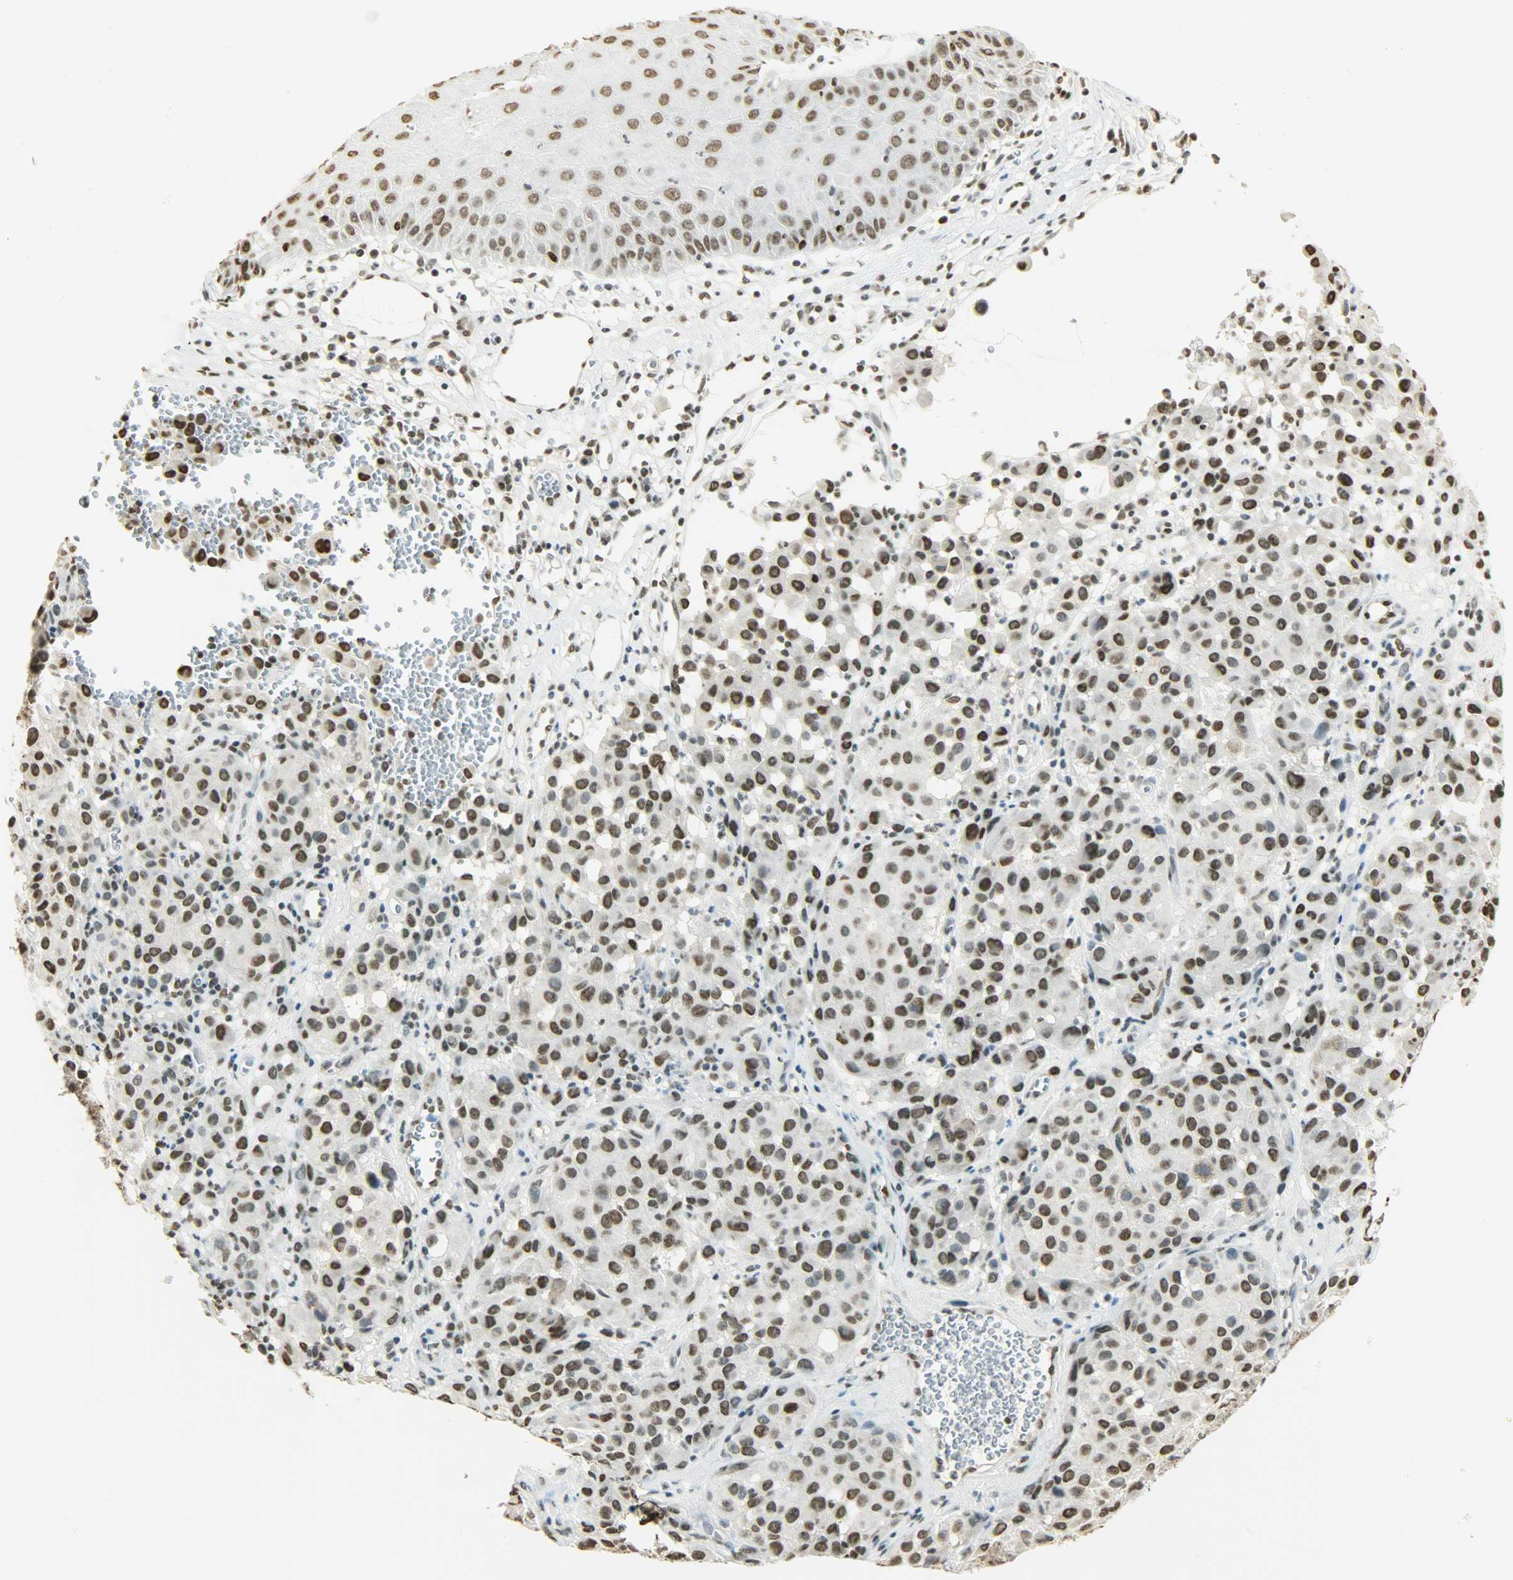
{"staining": {"intensity": "strong", "quantity": ">75%", "location": "nuclear"}, "tissue": "melanoma", "cell_type": "Tumor cells", "image_type": "cancer", "snomed": [{"axis": "morphology", "description": "Malignant melanoma, NOS"}, {"axis": "topography", "description": "Skin"}], "caption": "IHC photomicrograph of neoplastic tissue: melanoma stained using IHC displays high levels of strong protein expression localized specifically in the nuclear of tumor cells, appearing as a nuclear brown color.", "gene": "MYEF2", "patient": {"sex": "female", "age": 21}}